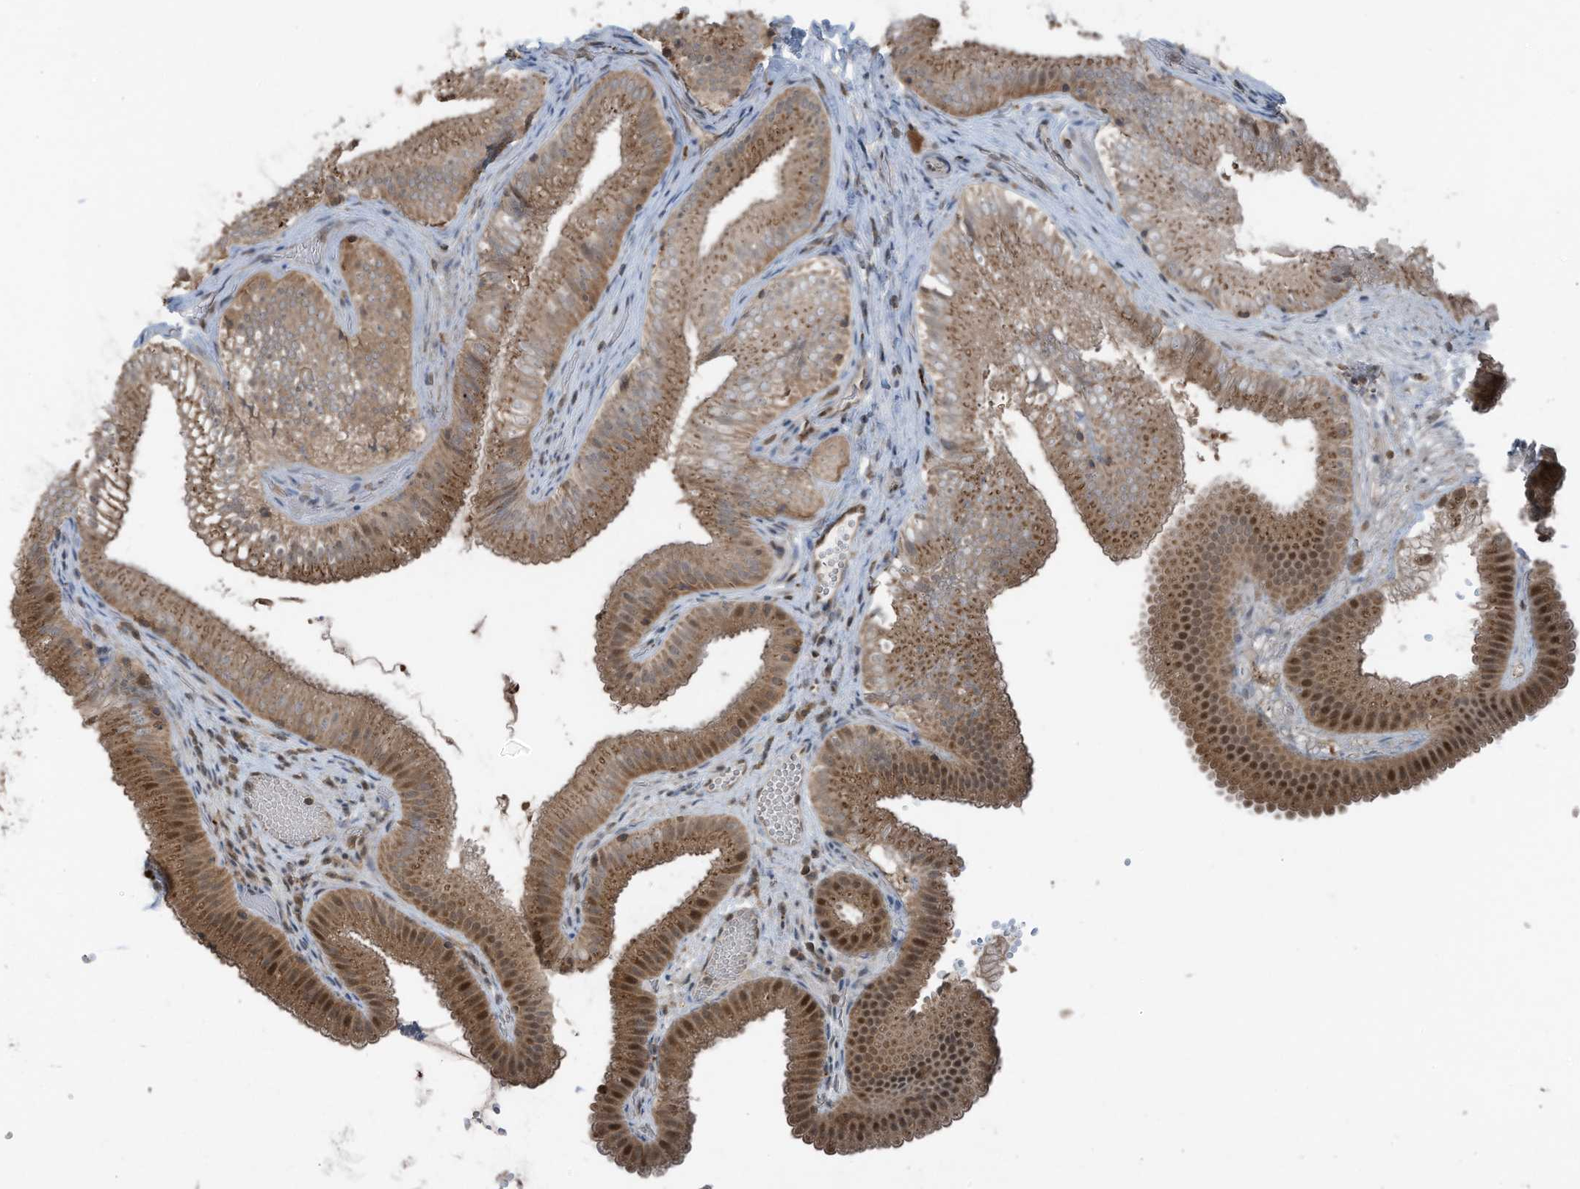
{"staining": {"intensity": "moderate", "quantity": ">75%", "location": "cytoplasmic/membranous,nuclear"}, "tissue": "gallbladder", "cell_type": "Glandular cells", "image_type": "normal", "snomed": [{"axis": "morphology", "description": "Normal tissue, NOS"}, {"axis": "topography", "description": "Gallbladder"}], "caption": "Glandular cells demonstrate moderate cytoplasmic/membranous,nuclear expression in approximately >75% of cells in unremarkable gallbladder. The staining is performed using DAB brown chromogen to label protein expression. The nuclei are counter-stained blue using hematoxylin.", "gene": "TXNDC9", "patient": {"sex": "female", "age": 30}}